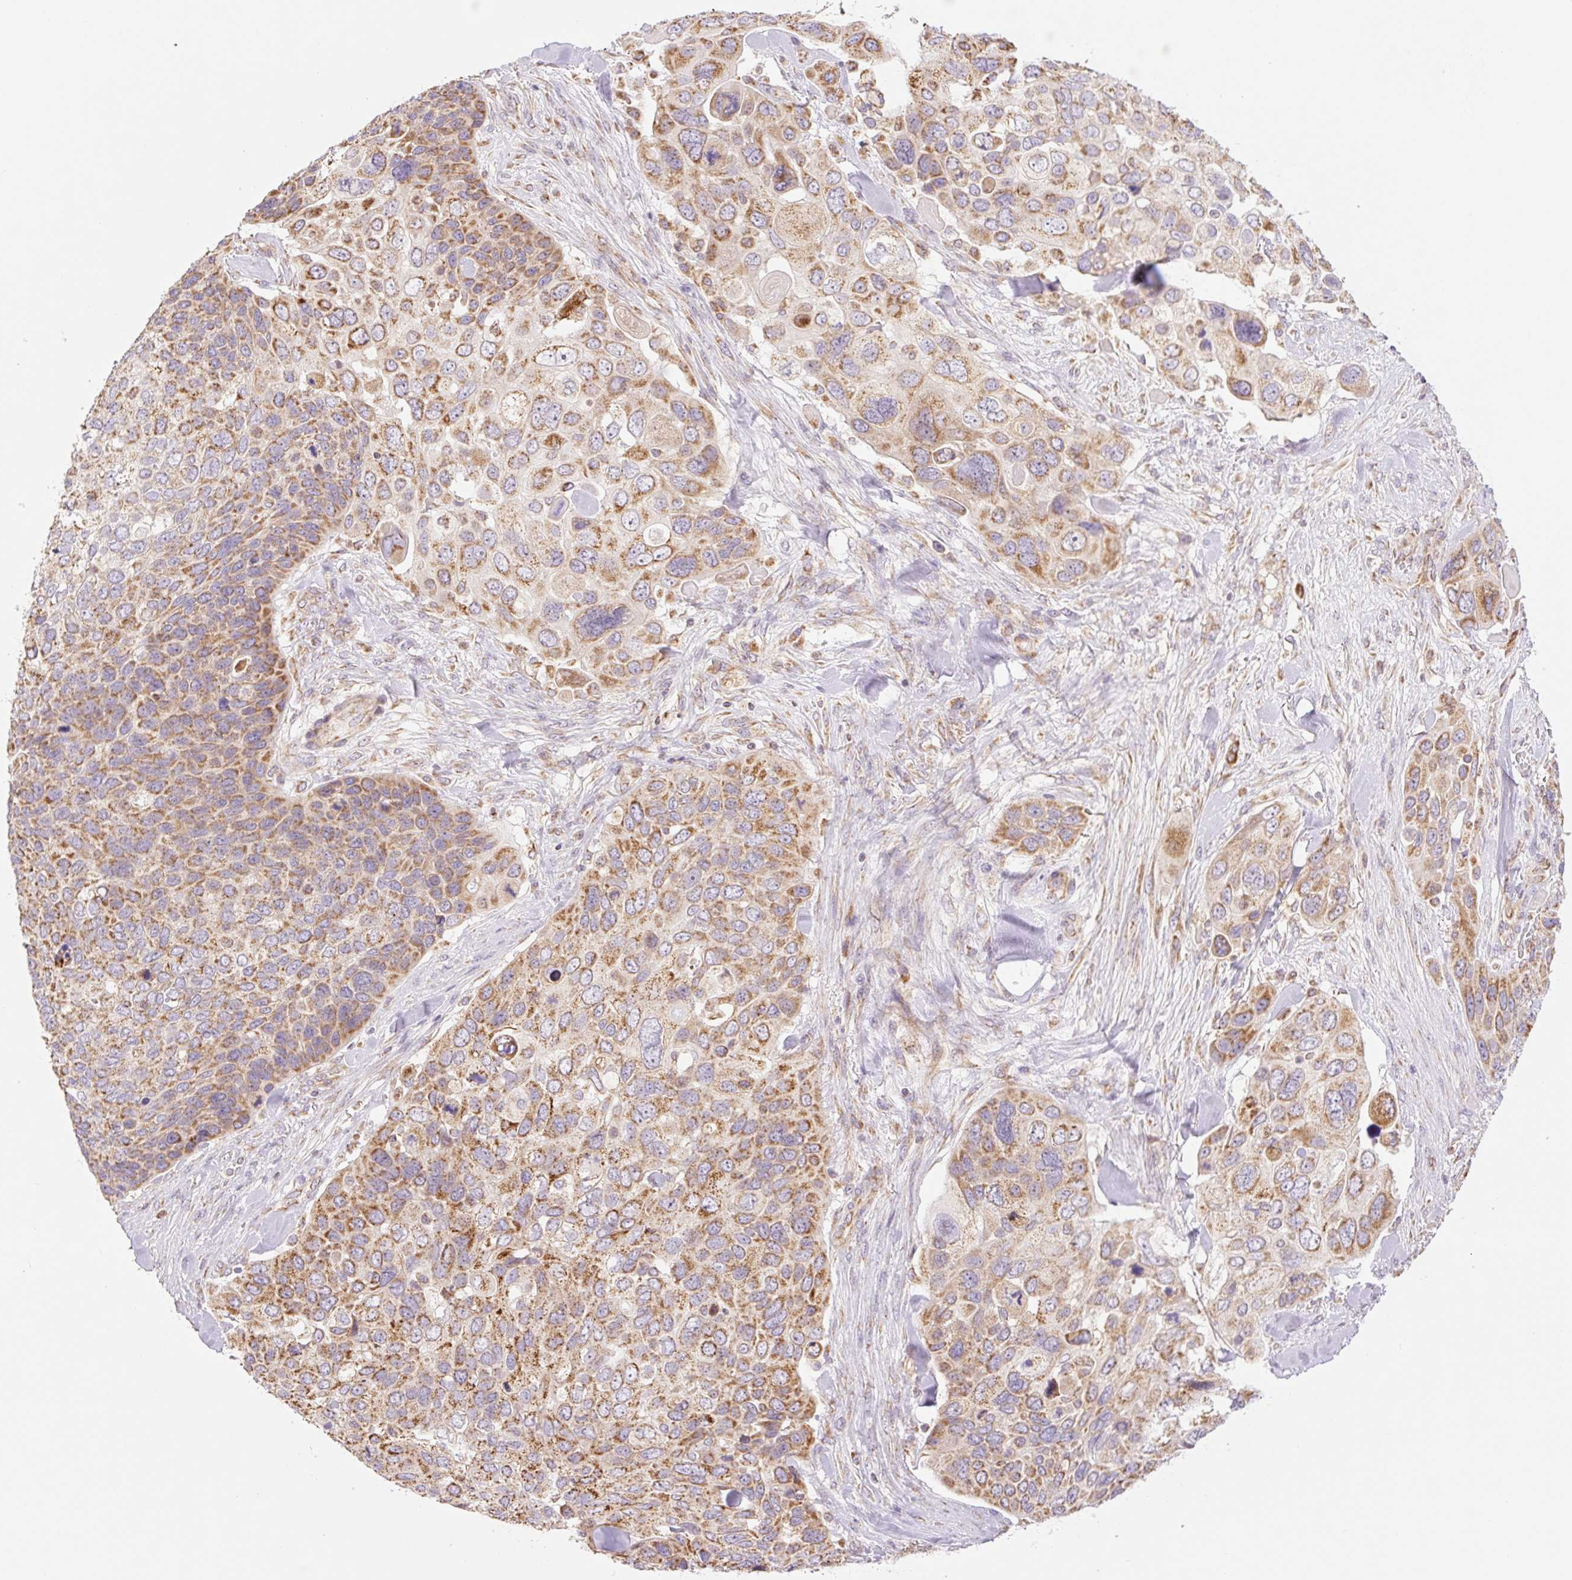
{"staining": {"intensity": "moderate", "quantity": ">75%", "location": "cytoplasmic/membranous"}, "tissue": "skin cancer", "cell_type": "Tumor cells", "image_type": "cancer", "snomed": [{"axis": "morphology", "description": "Basal cell carcinoma"}, {"axis": "topography", "description": "Skin"}], "caption": "There is medium levels of moderate cytoplasmic/membranous positivity in tumor cells of skin cancer, as demonstrated by immunohistochemical staining (brown color).", "gene": "GOSR2", "patient": {"sex": "female", "age": 74}}